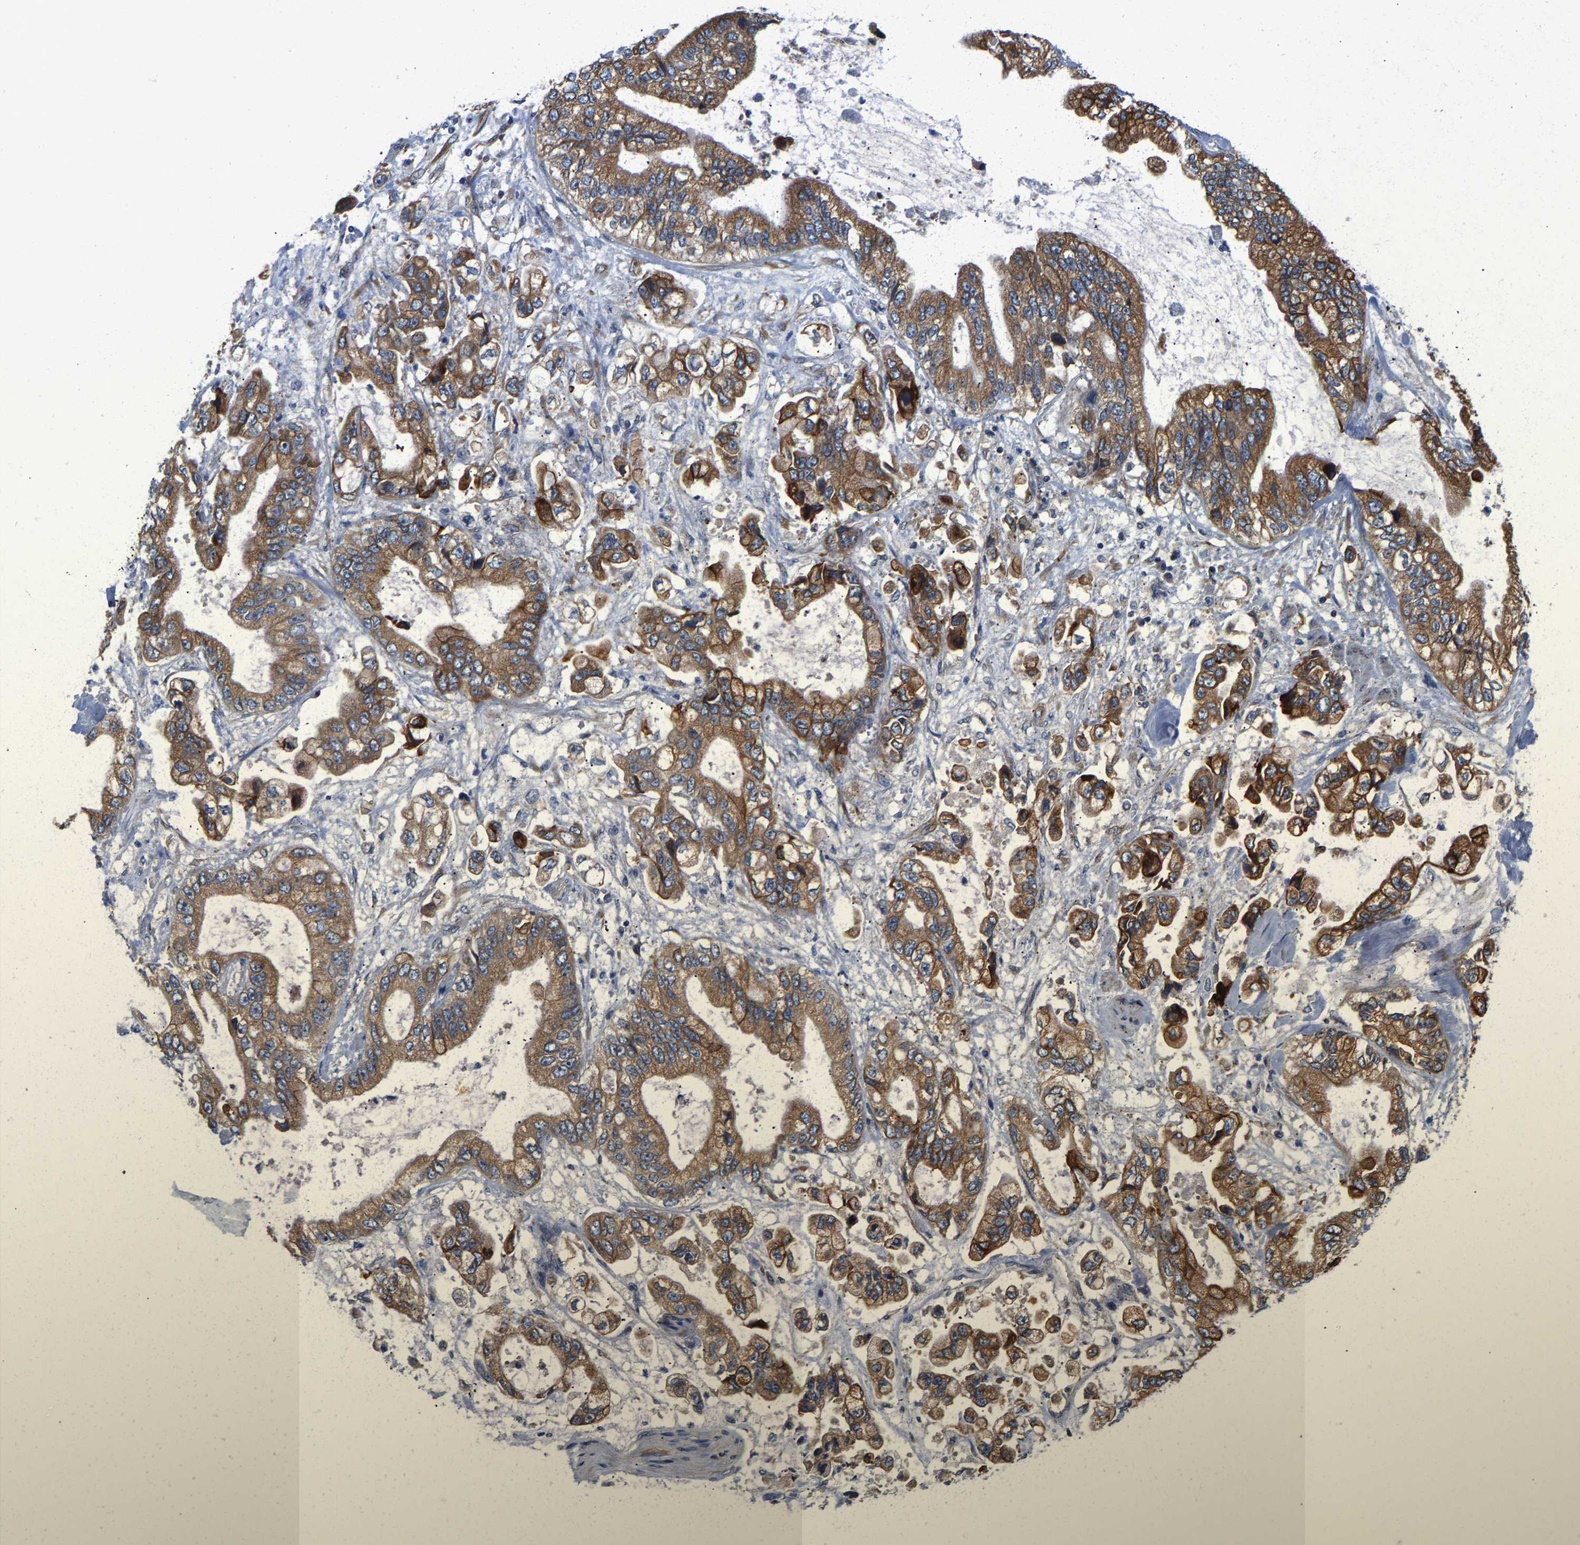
{"staining": {"intensity": "moderate", "quantity": ">75%", "location": "cytoplasmic/membranous"}, "tissue": "stomach cancer", "cell_type": "Tumor cells", "image_type": "cancer", "snomed": [{"axis": "morphology", "description": "Normal tissue, NOS"}, {"axis": "morphology", "description": "Adenocarcinoma, NOS"}, {"axis": "topography", "description": "Stomach"}], "caption": "The immunohistochemical stain highlights moderate cytoplasmic/membranous positivity in tumor cells of adenocarcinoma (stomach) tissue. The staining was performed using DAB (3,3'-diaminobenzidine) to visualize the protein expression in brown, while the nuclei were stained in blue with hematoxylin (Magnification: 20x).", "gene": "ARL6IP5", "patient": {"sex": "male", "age": 62}}